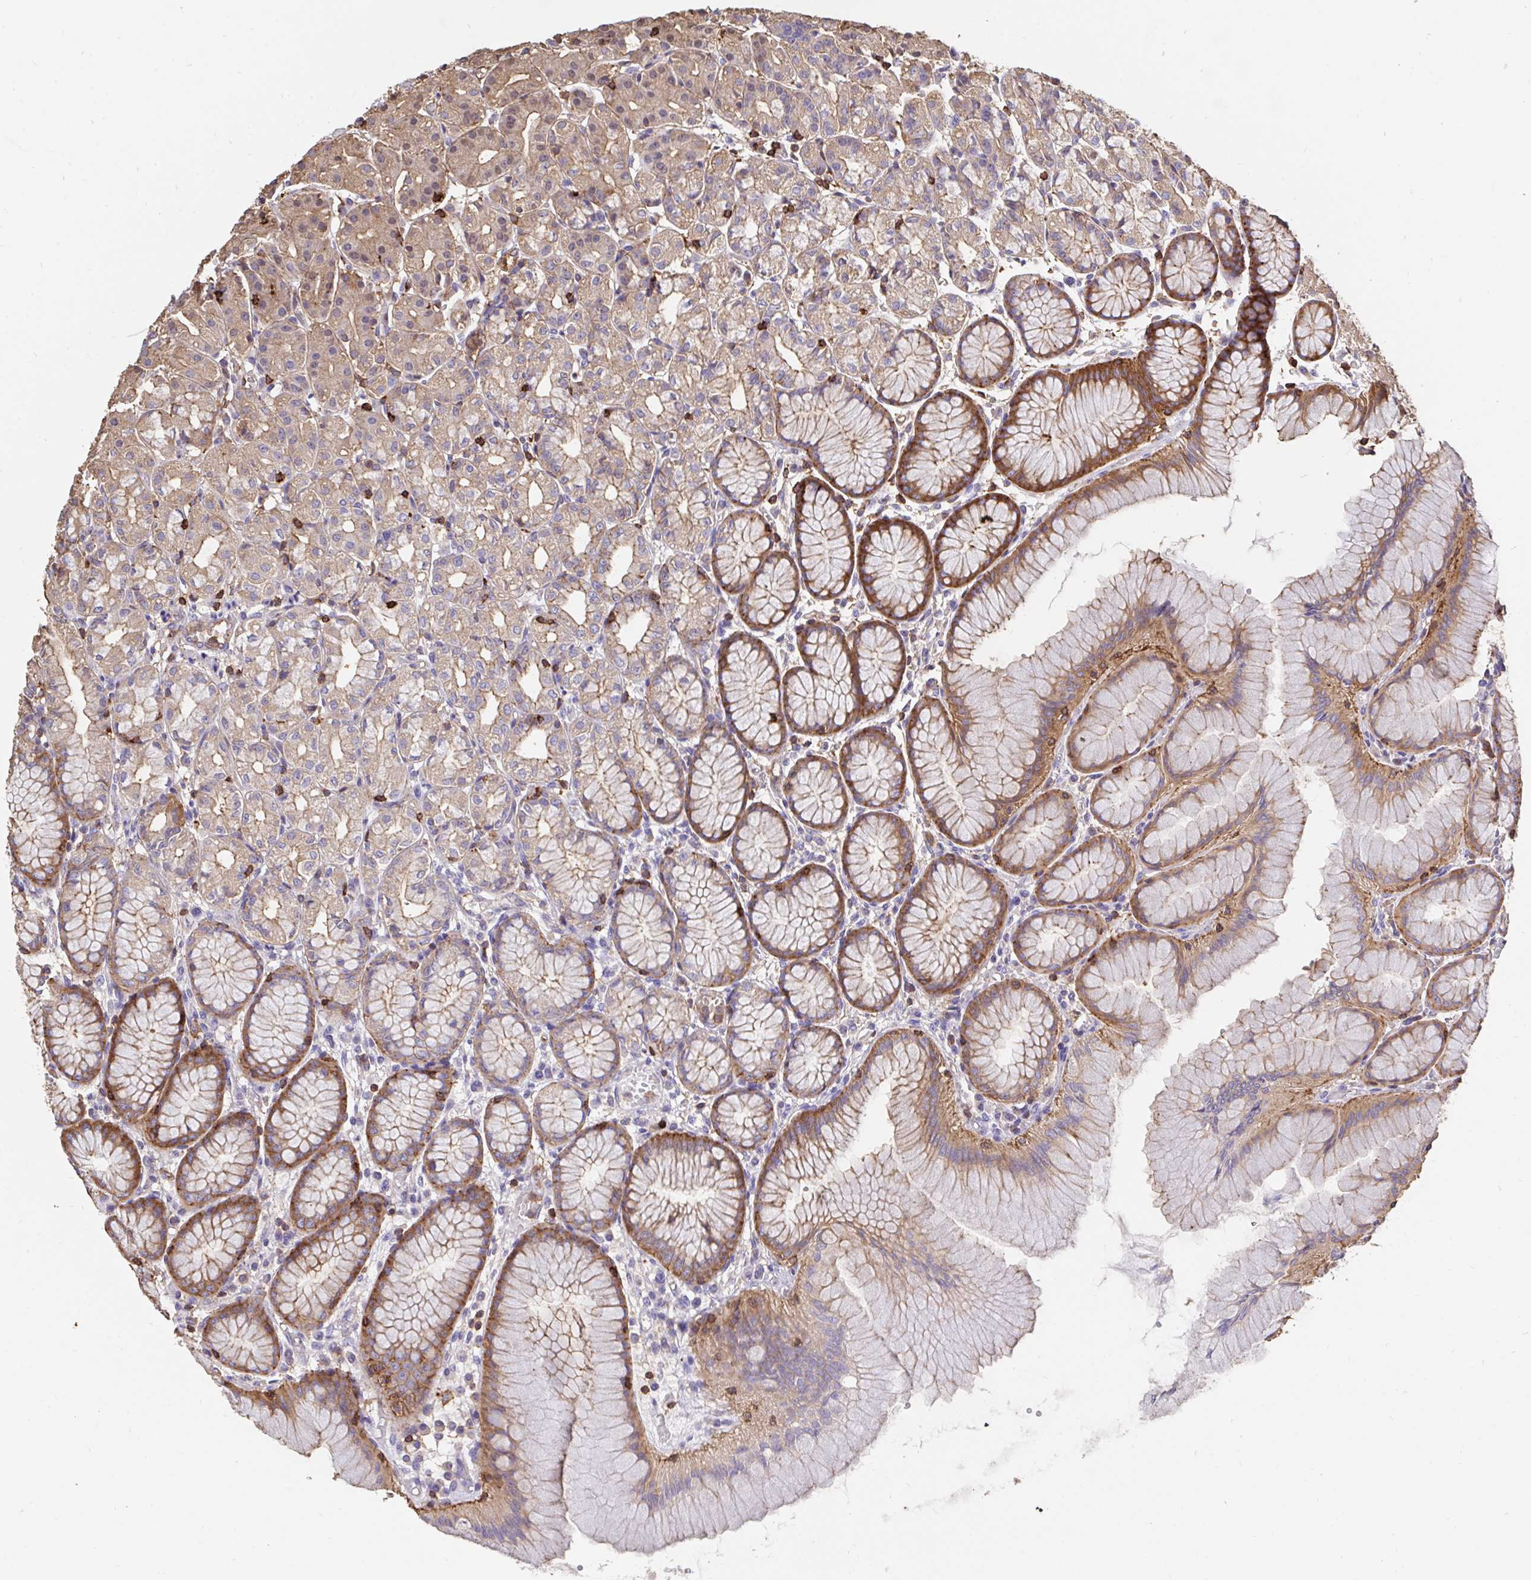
{"staining": {"intensity": "moderate", "quantity": "<25%", "location": "cytoplasmic/membranous"}, "tissue": "stomach", "cell_type": "Glandular cells", "image_type": "normal", "snomed": [{"axis": "morphology", "description": "Normal tissue, NOS"}, {"axis": "topography", "description": "Stomach"}], "caption": "About <25% of glandular cells in benign human stomach reveal moderate cytoplasmic/membranous protein staining as visualized by brown immunohistochemical staining.", "gene": "CFL1", "patient": {"sex": "female", "age": 57}}